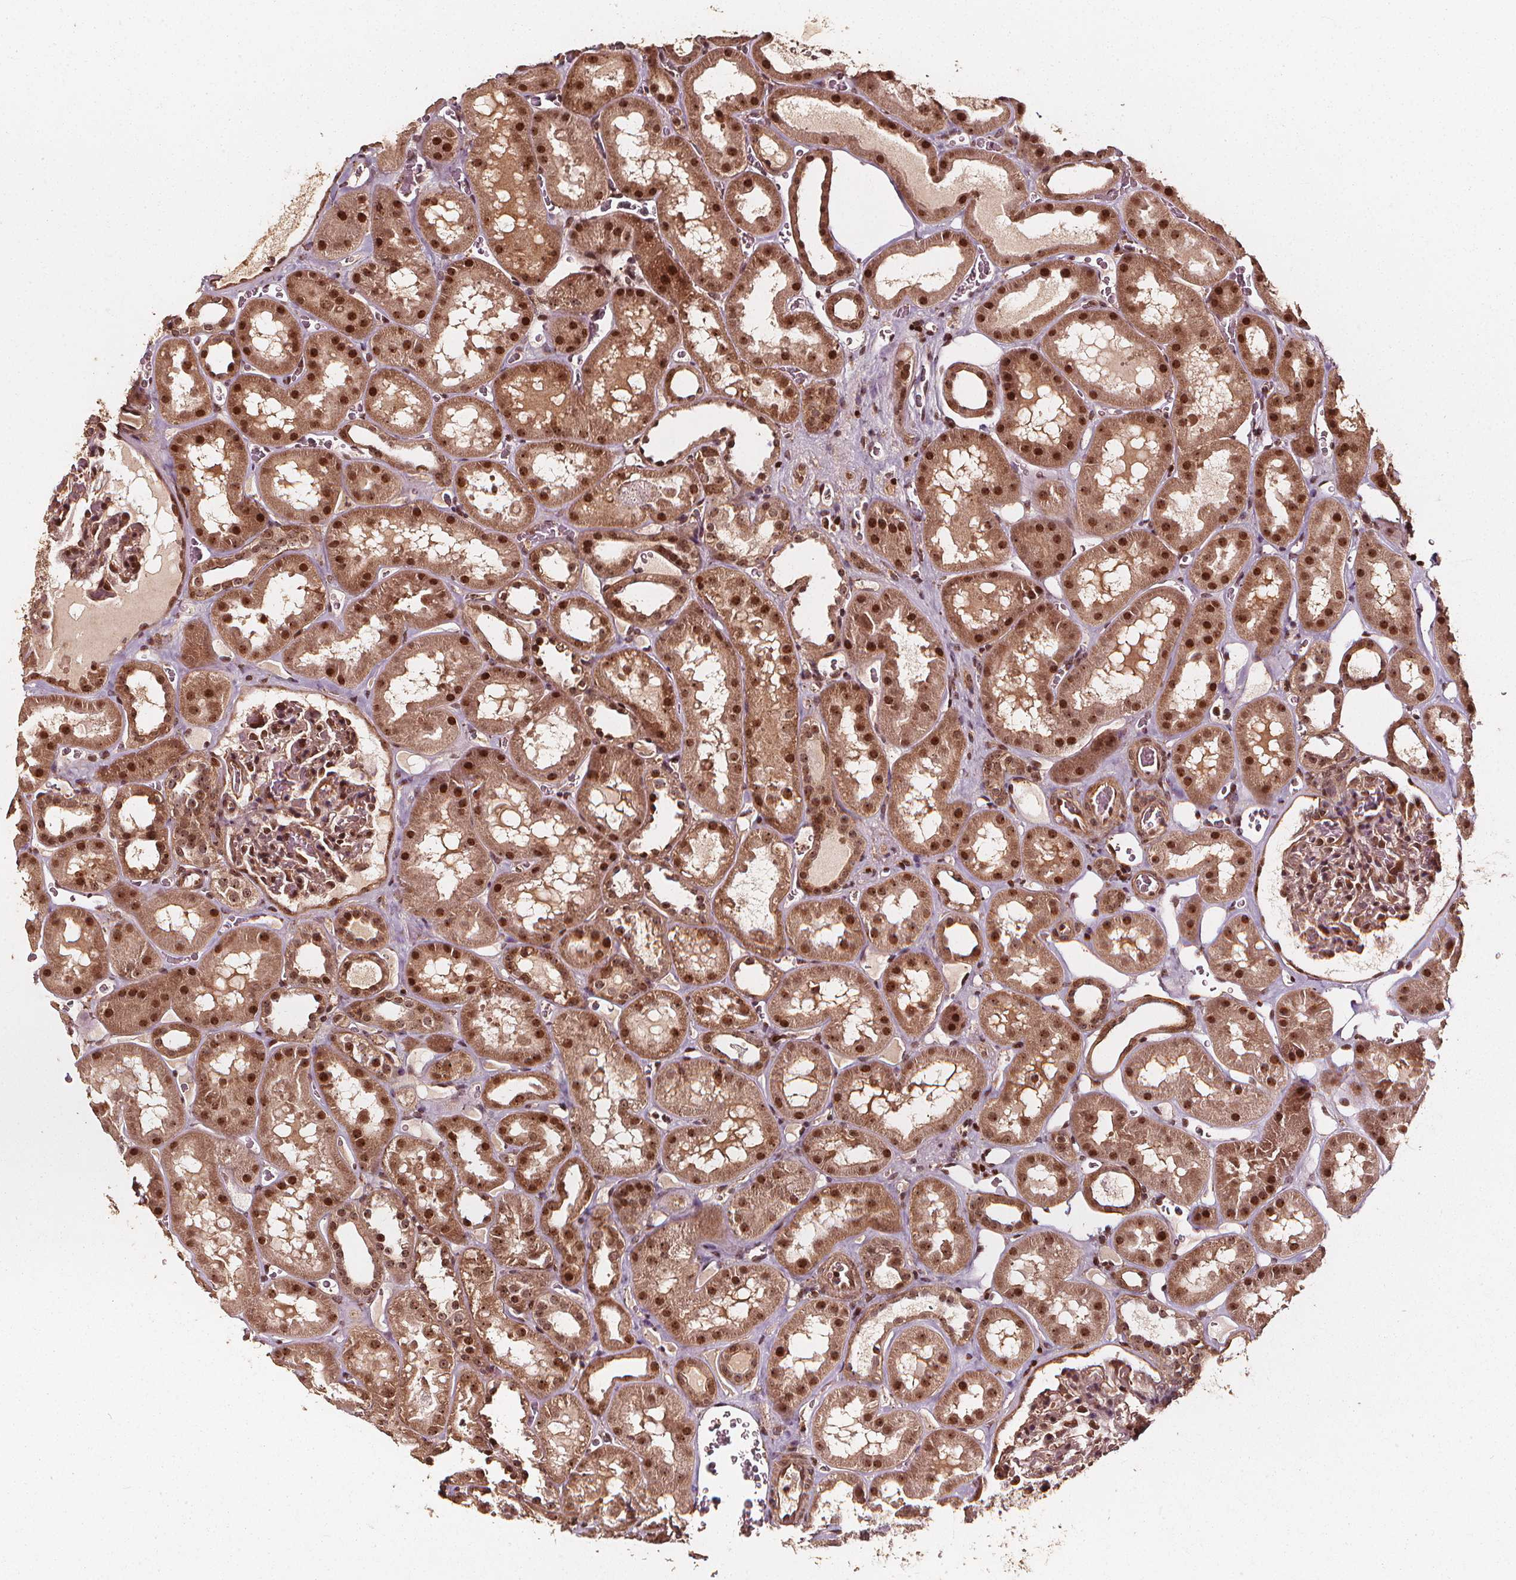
{"staining": {"intensity": "strong", "quantity": "25%-75%", "location": "nuclear"}, "tissue": "kidney", "cell_type": "Cells in glomeruli", "image_type": "normal", "snomed": [{"axis": "morphology", "description": "Normal tissue, NOS"}, {"axis": "topography", "description": "Kidney"}], "caption": "Strong nuclear positivity for a protein is seen in about 25%-75% of cells in glomeruli of benign kidney using IHC.", "gene": "EXOSC9", "patient": {"sex": "female", "age": 41}}